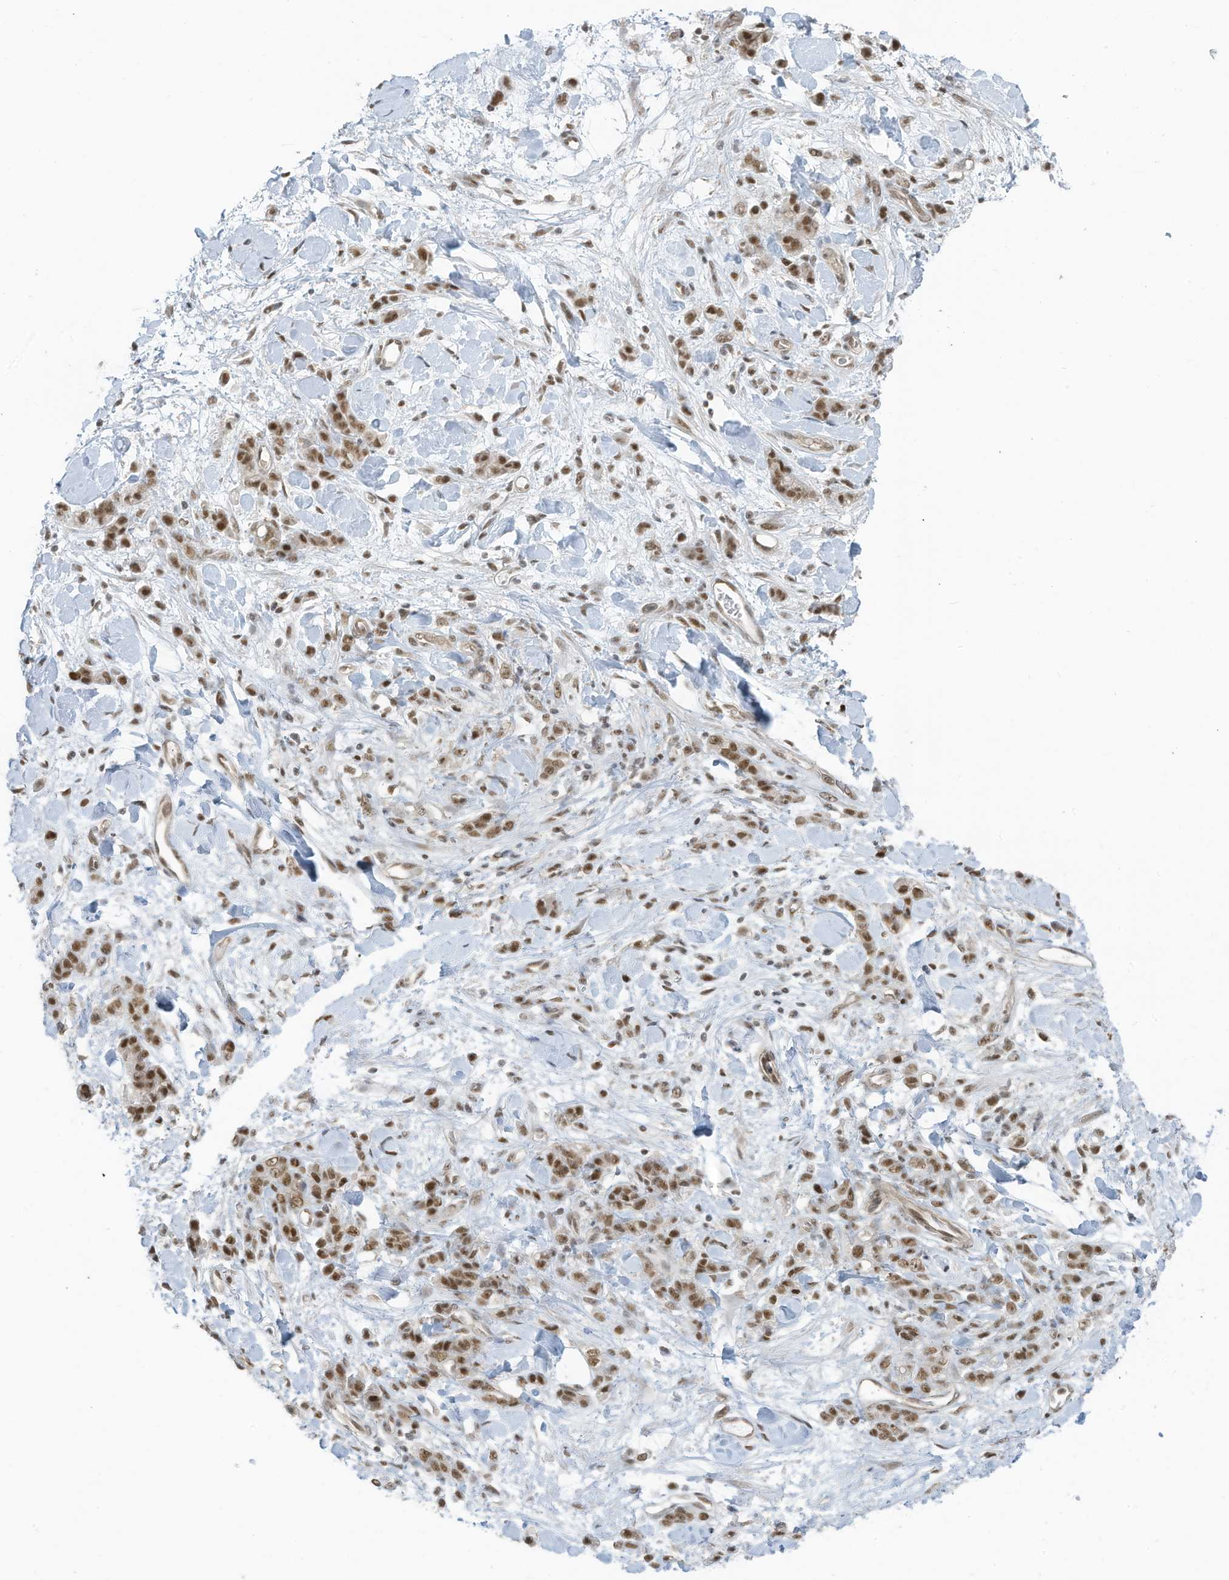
{"staining": {"intensity": "strong", "quantity": ">75%", "location": "nuclear"}, "tissue": "stomach cancer", "cell_type": "Tumor cells", "image_type": "cancer", "snomed": [{"axis": "morphology", "description": "Normal tissue, NOS"}, {"axis": "morphology", "description": "Adenocarcinoma, NOS"}, {"axis": "topography", "description": "Stomach"}], "caption": "Immunohistochemistry (IHC) of human stomach cancer exhibits high levels of strong nuclear positivity in about >75% of tumor cells.", "gene": "DBR1", "patient": {"sex": "male", "age": 82}}